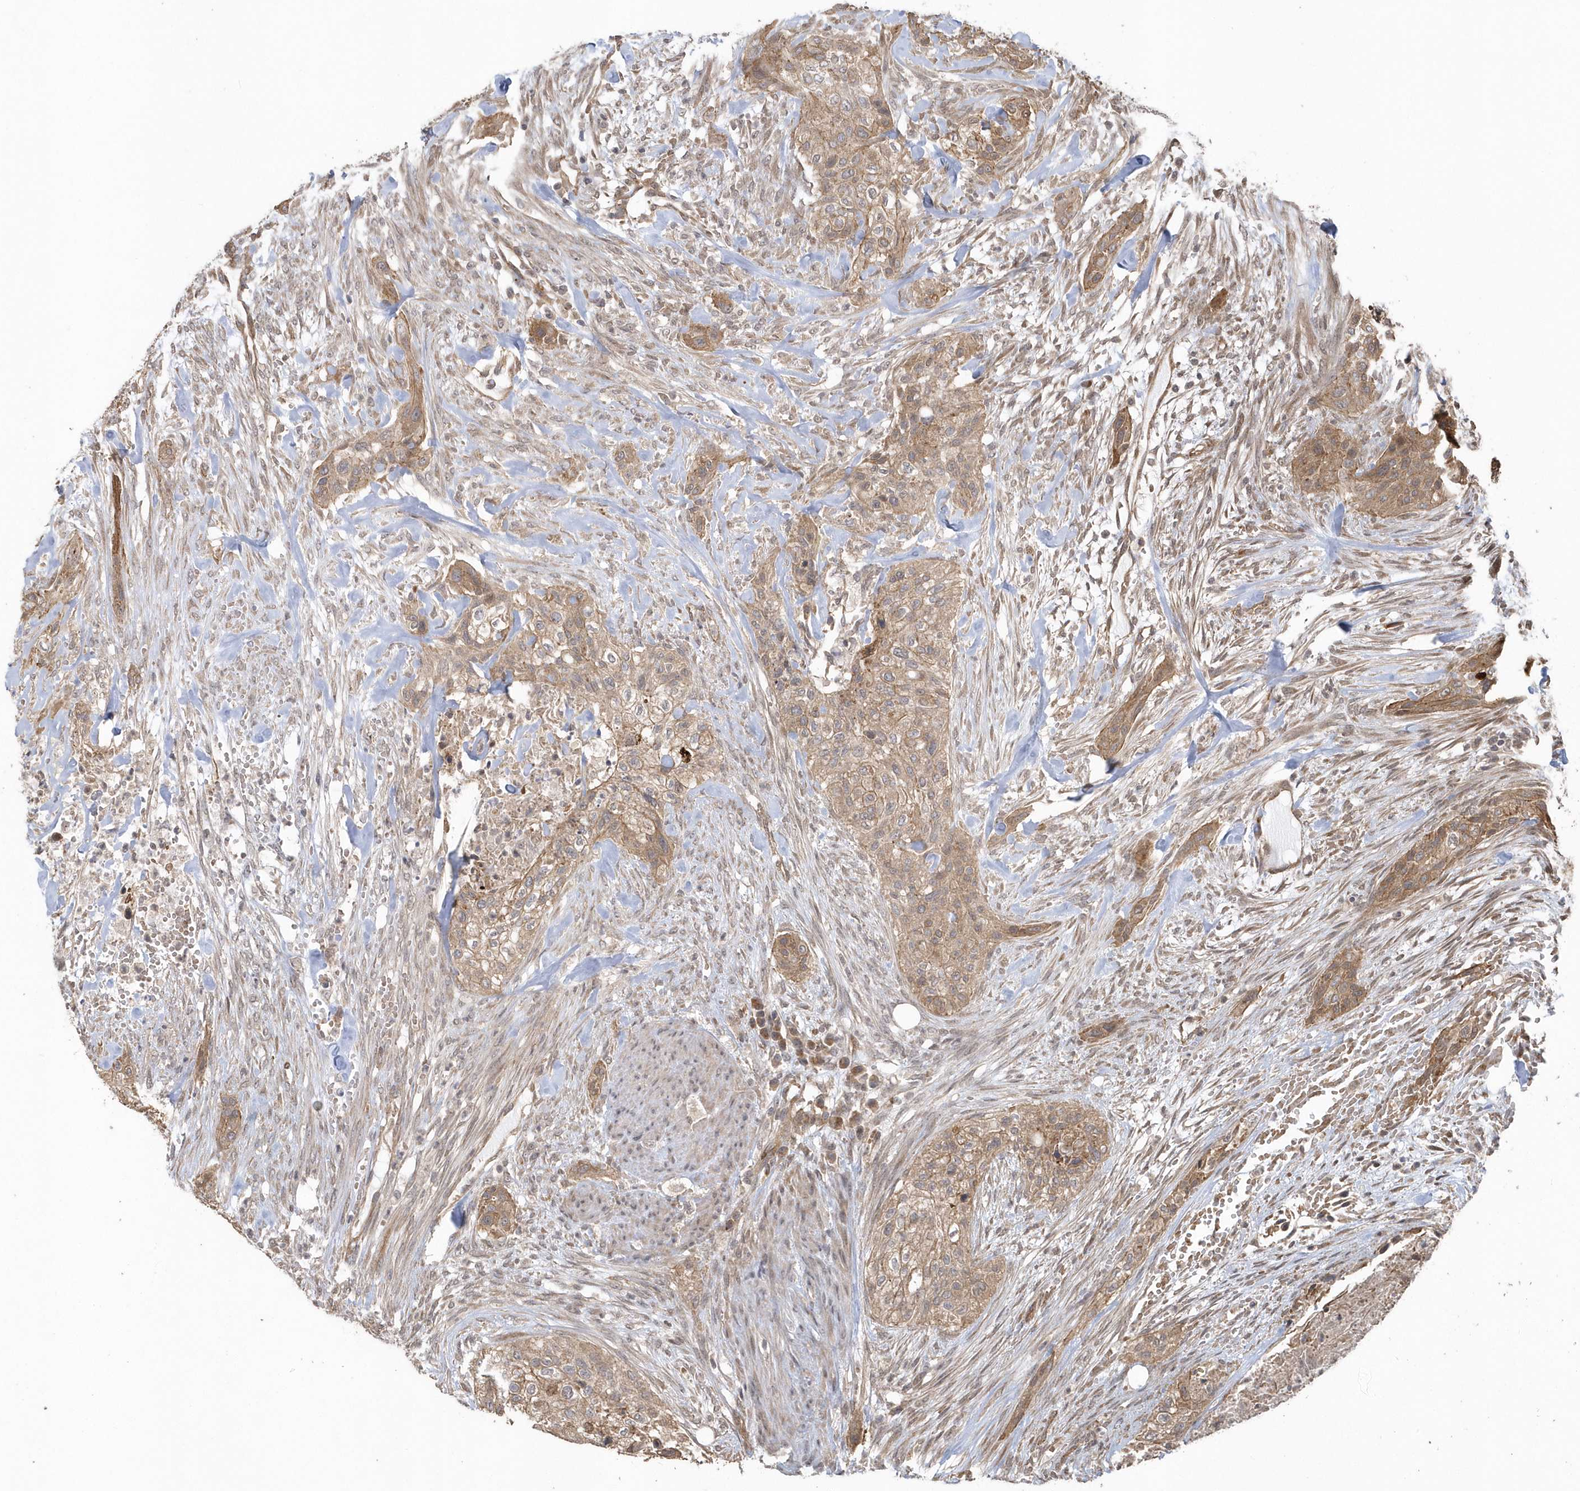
{"staining": {"intensity": "moderate", "quantity": ">75%", "location": "cytoplasmic/membranous"}, "tissue": "urothelial cancer", "cell_type": "Tumor cells", "image_type": "cancer", "snomed": [{"axis": "morphology", "description": "Urothelial carcinoma, High grade"}, {"axis": "topography", "description": "Urinary bladder"}], "caption": "Urothelial cancer stained with DAB IHC reveals medium levels of moderate cytoplasmic/membranous staining in about >75% of tumor cells.", "gene": "HERPUD1", "patient": {"sex": "male", "age": 35}}